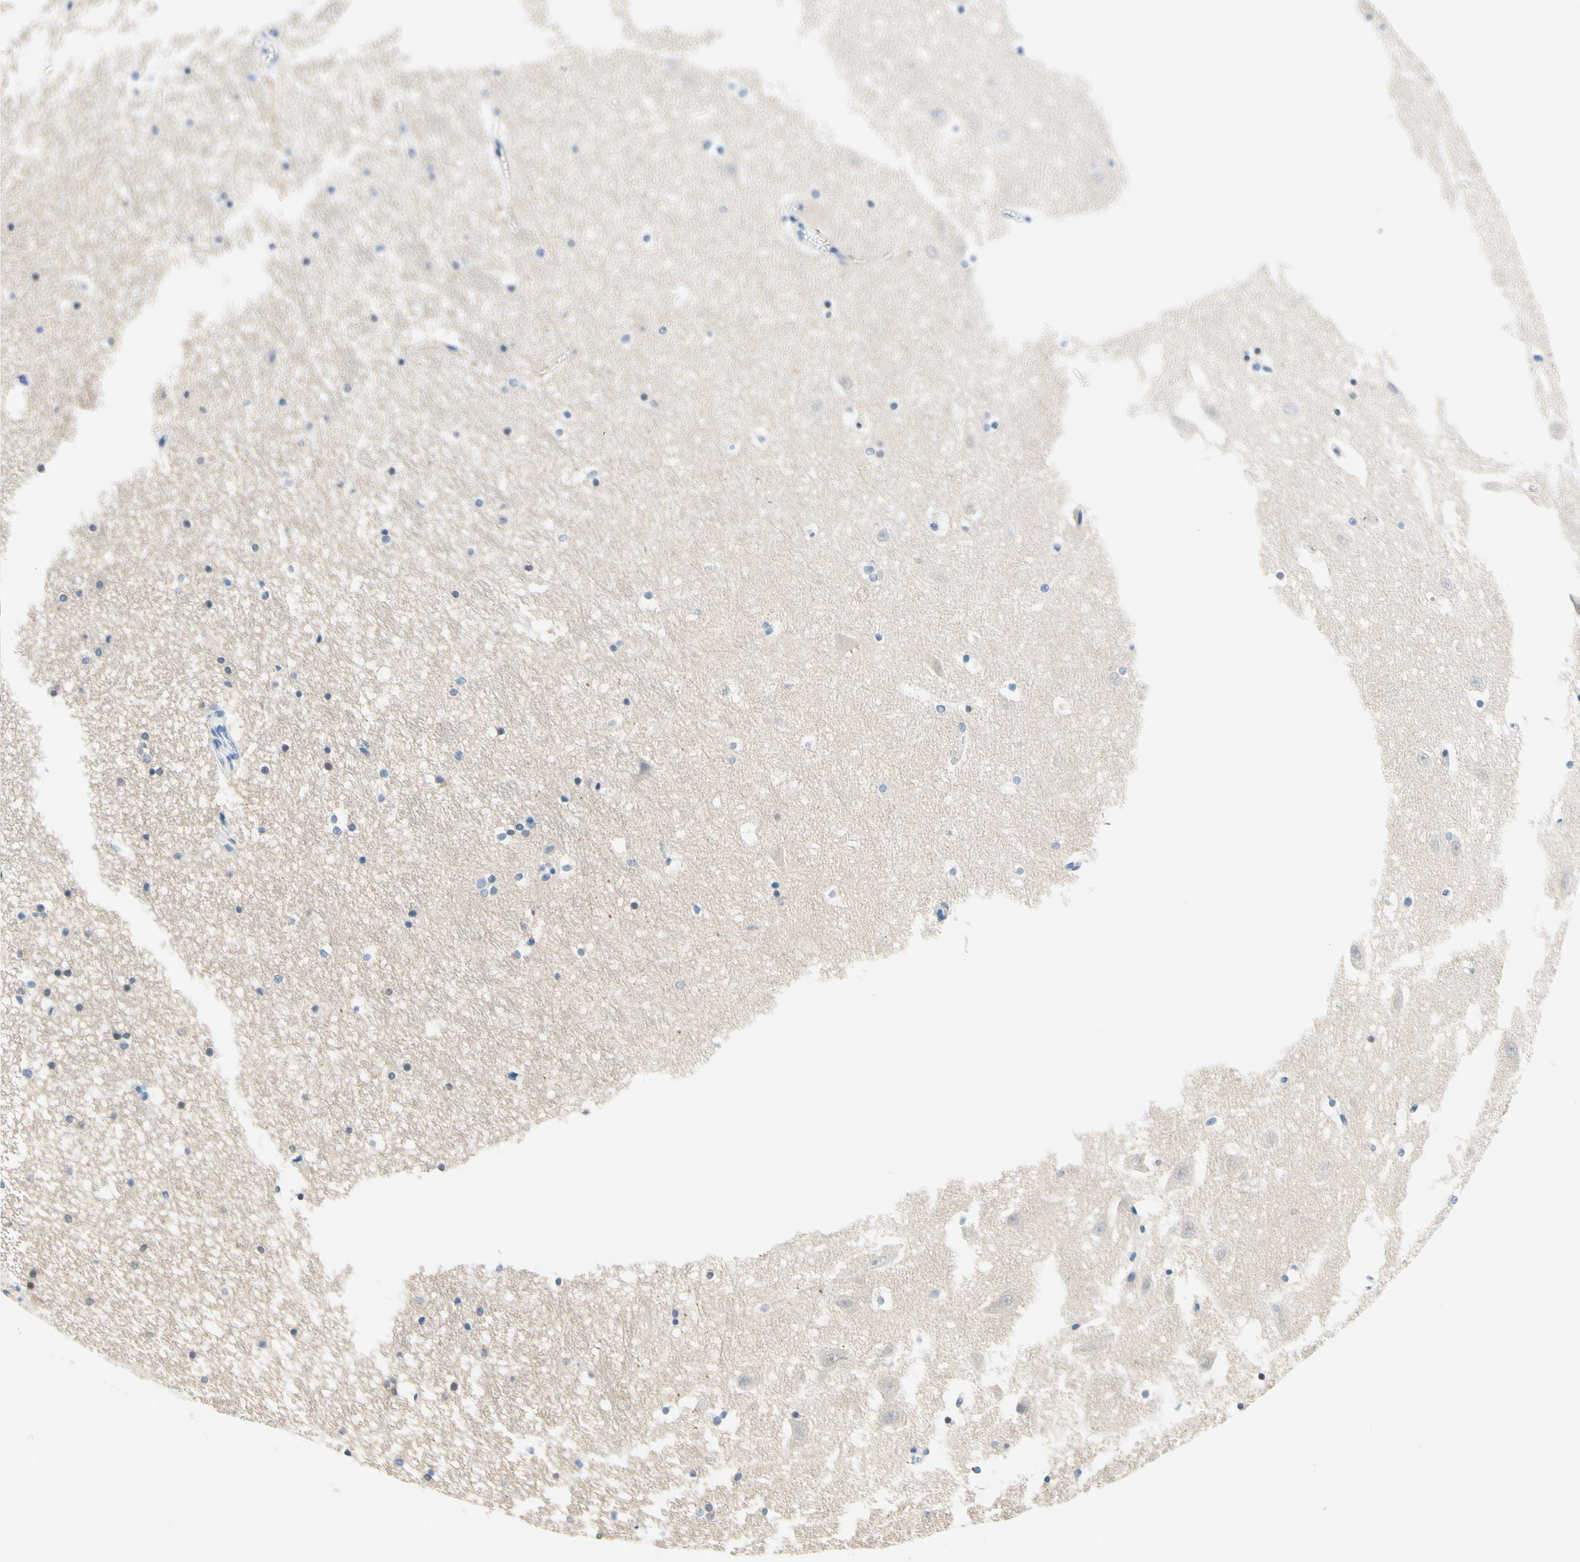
{"staining": {"intensity": "negative", "quantity": "none", "location": "none"}, "tissue": "hippocampus", "cell_type": "Glial cells", "image_type": "normal", "snomed": [{"axis": "morphology", "description": "Normal tissue, NOS"}, {"axis": "topography", "description": "Hippocampus"}], "caption": "This is an IHC photomicrograph of normal human hippocampus. There is no staining in glial cells.", "gene": "PASD1", "patient": {"sex": "male", "age": 45}}